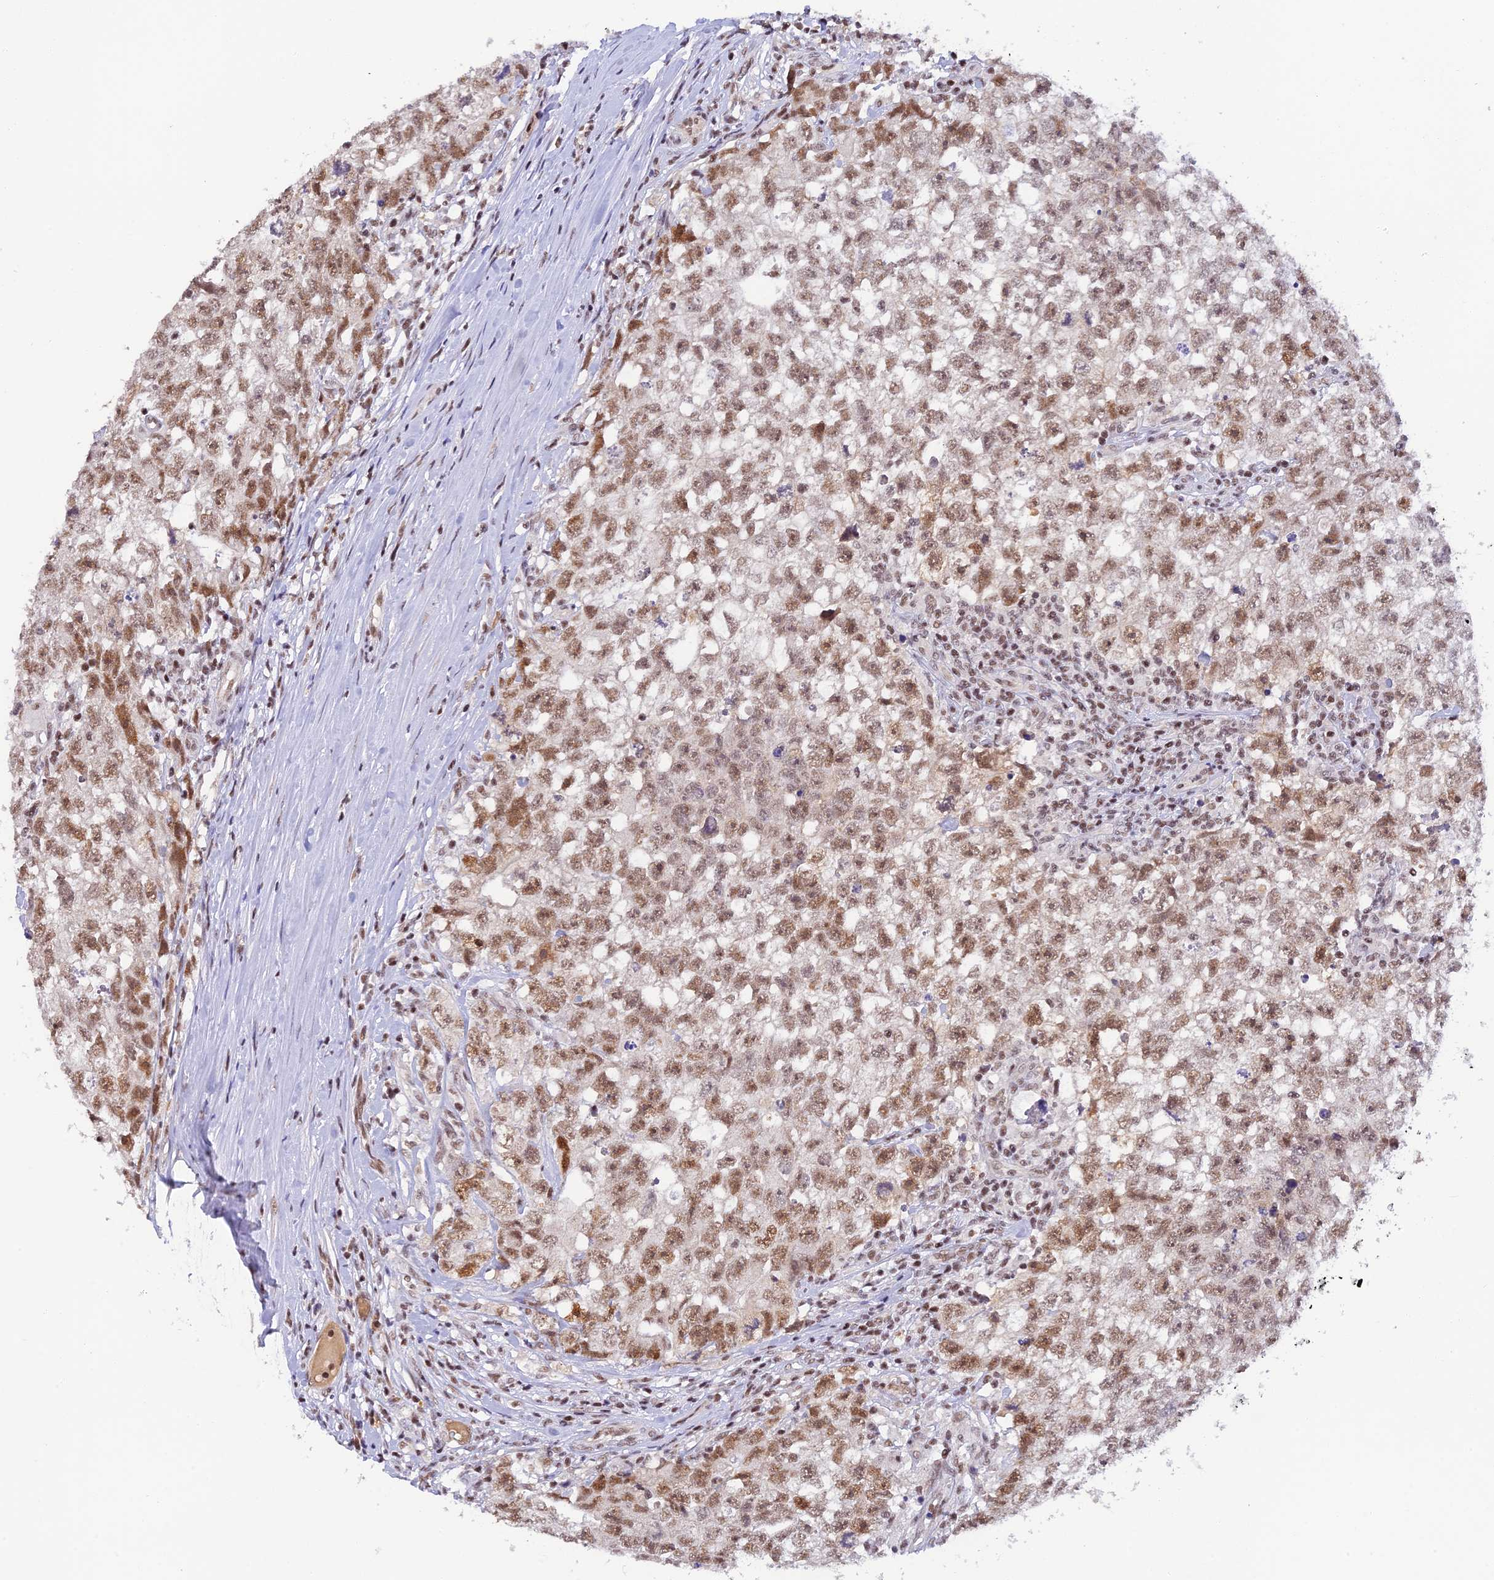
{"staining": {"intensity": "moderate", "quantity": ">75%", "location": "nuclear"}, "tissue": "testis cancer", "cell_type": "Tumor cells", "image_type": "cancer", "snomed": [{"axis": "morphology", "description": "Seminoma, NOS"}, {"axis": "morphology", "description": "Carcinoma, Embryonal, NOS"}, {"axis": "topography", "description": "Testis"}], "caption": "Tumor cells demonstrate medium levels of moderate nuclear expression in about >75% of cells in human testis cancer.", "gene": "THAP11", "patient": {"sex": "male", "age": 29}}